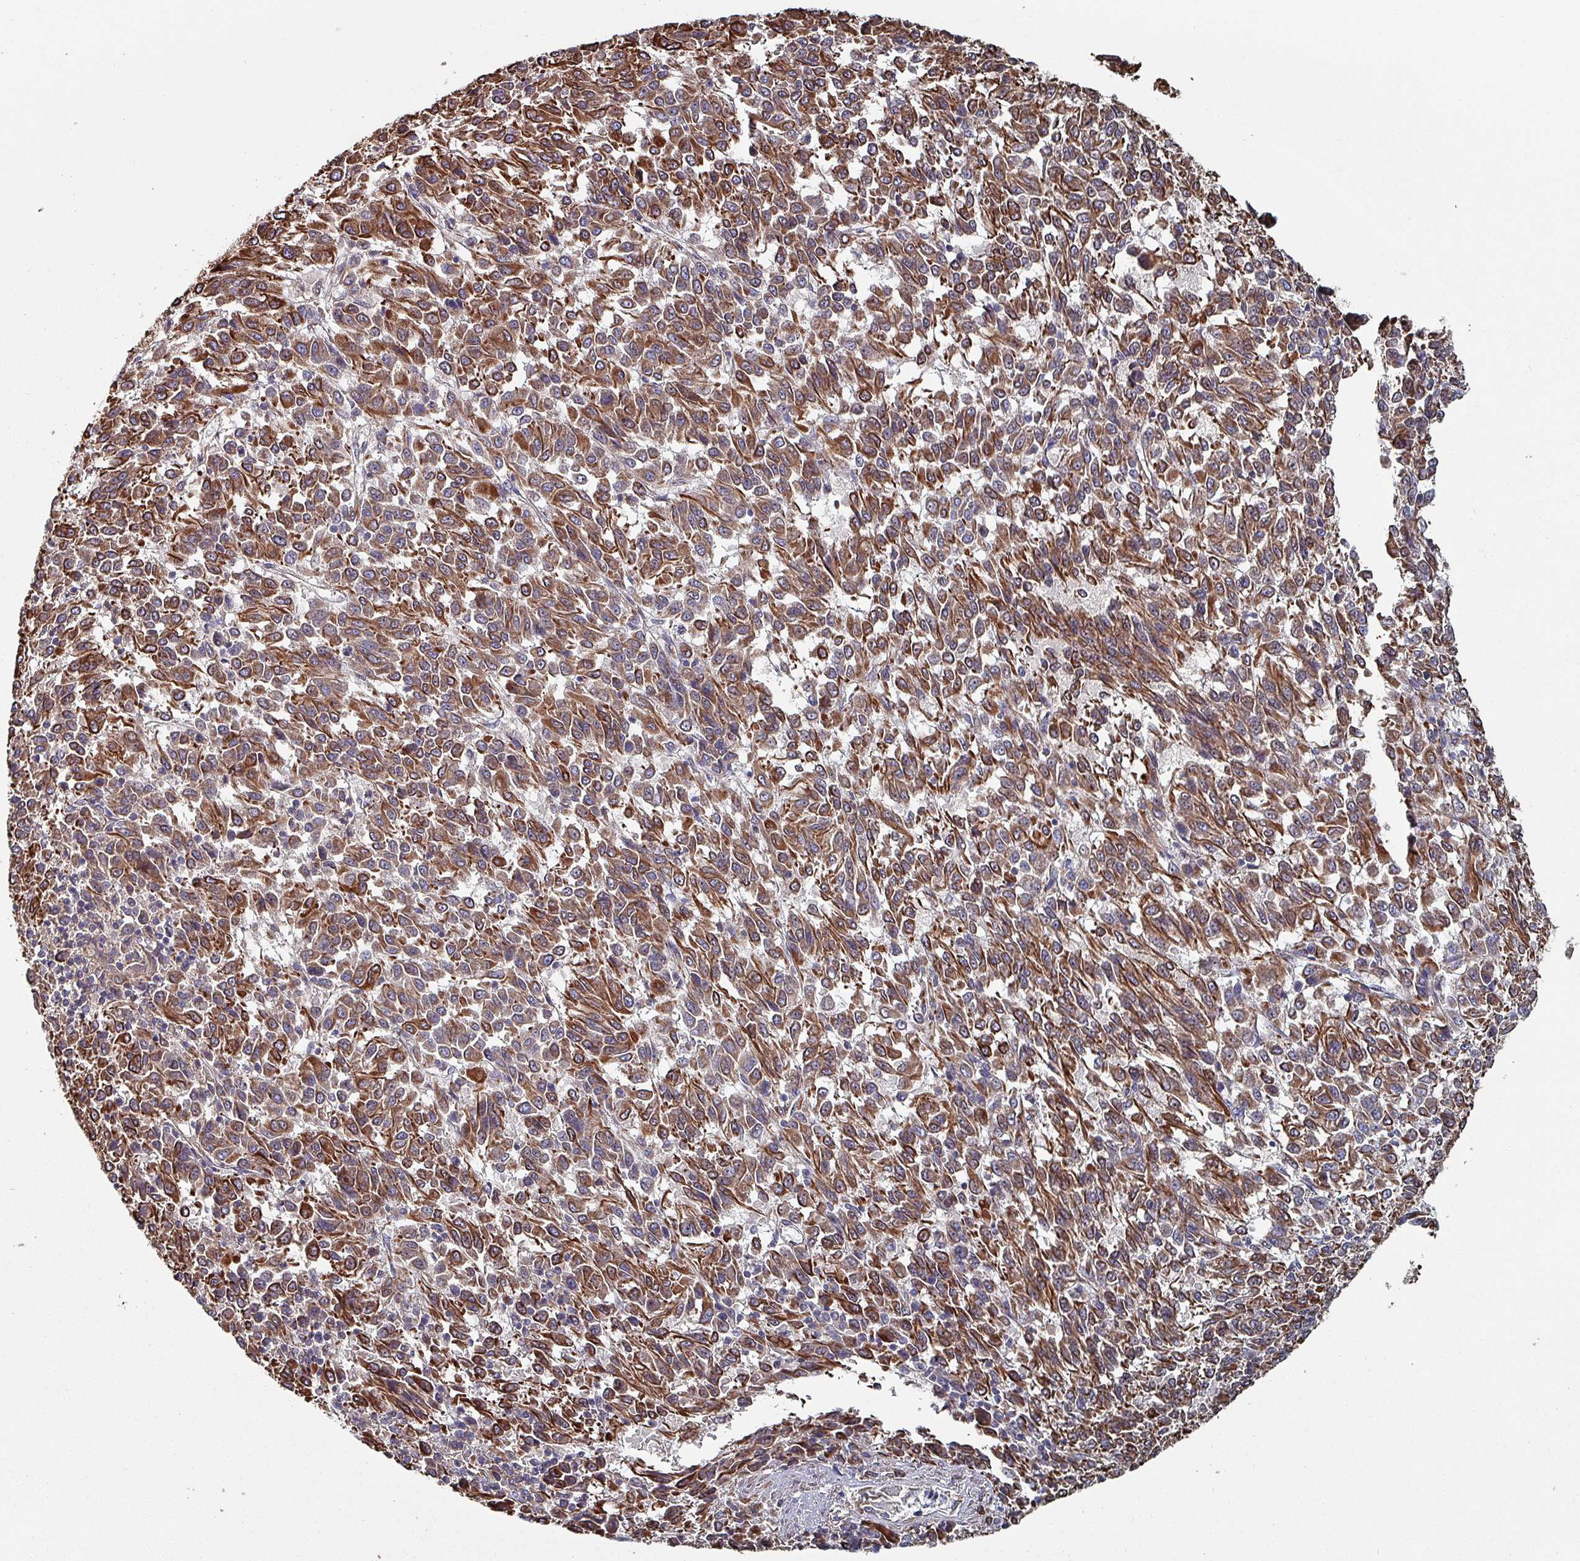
{"staining": {"intensity": "moderate", "quantity": ">75%", "location": "cytoplasmic/membranous"}, "tissue": "melanoma", "cell_type": "Tumor cells", "image_type": "cancer", "snomed": [{"axis": "morphology", "description": "Malignant melanoma, Metastatic site"}, {"axis": "topography", "description": "Lung"}], "caption": "Melanoma tissue displays moderate cytoplasmic/membranous expression in about >75% of tumor cells, visualized by immunohistochemistry. Nuclei are stained in blue.", "gene": "ANO10", "patient": {"sex": "male", "age": 64}}